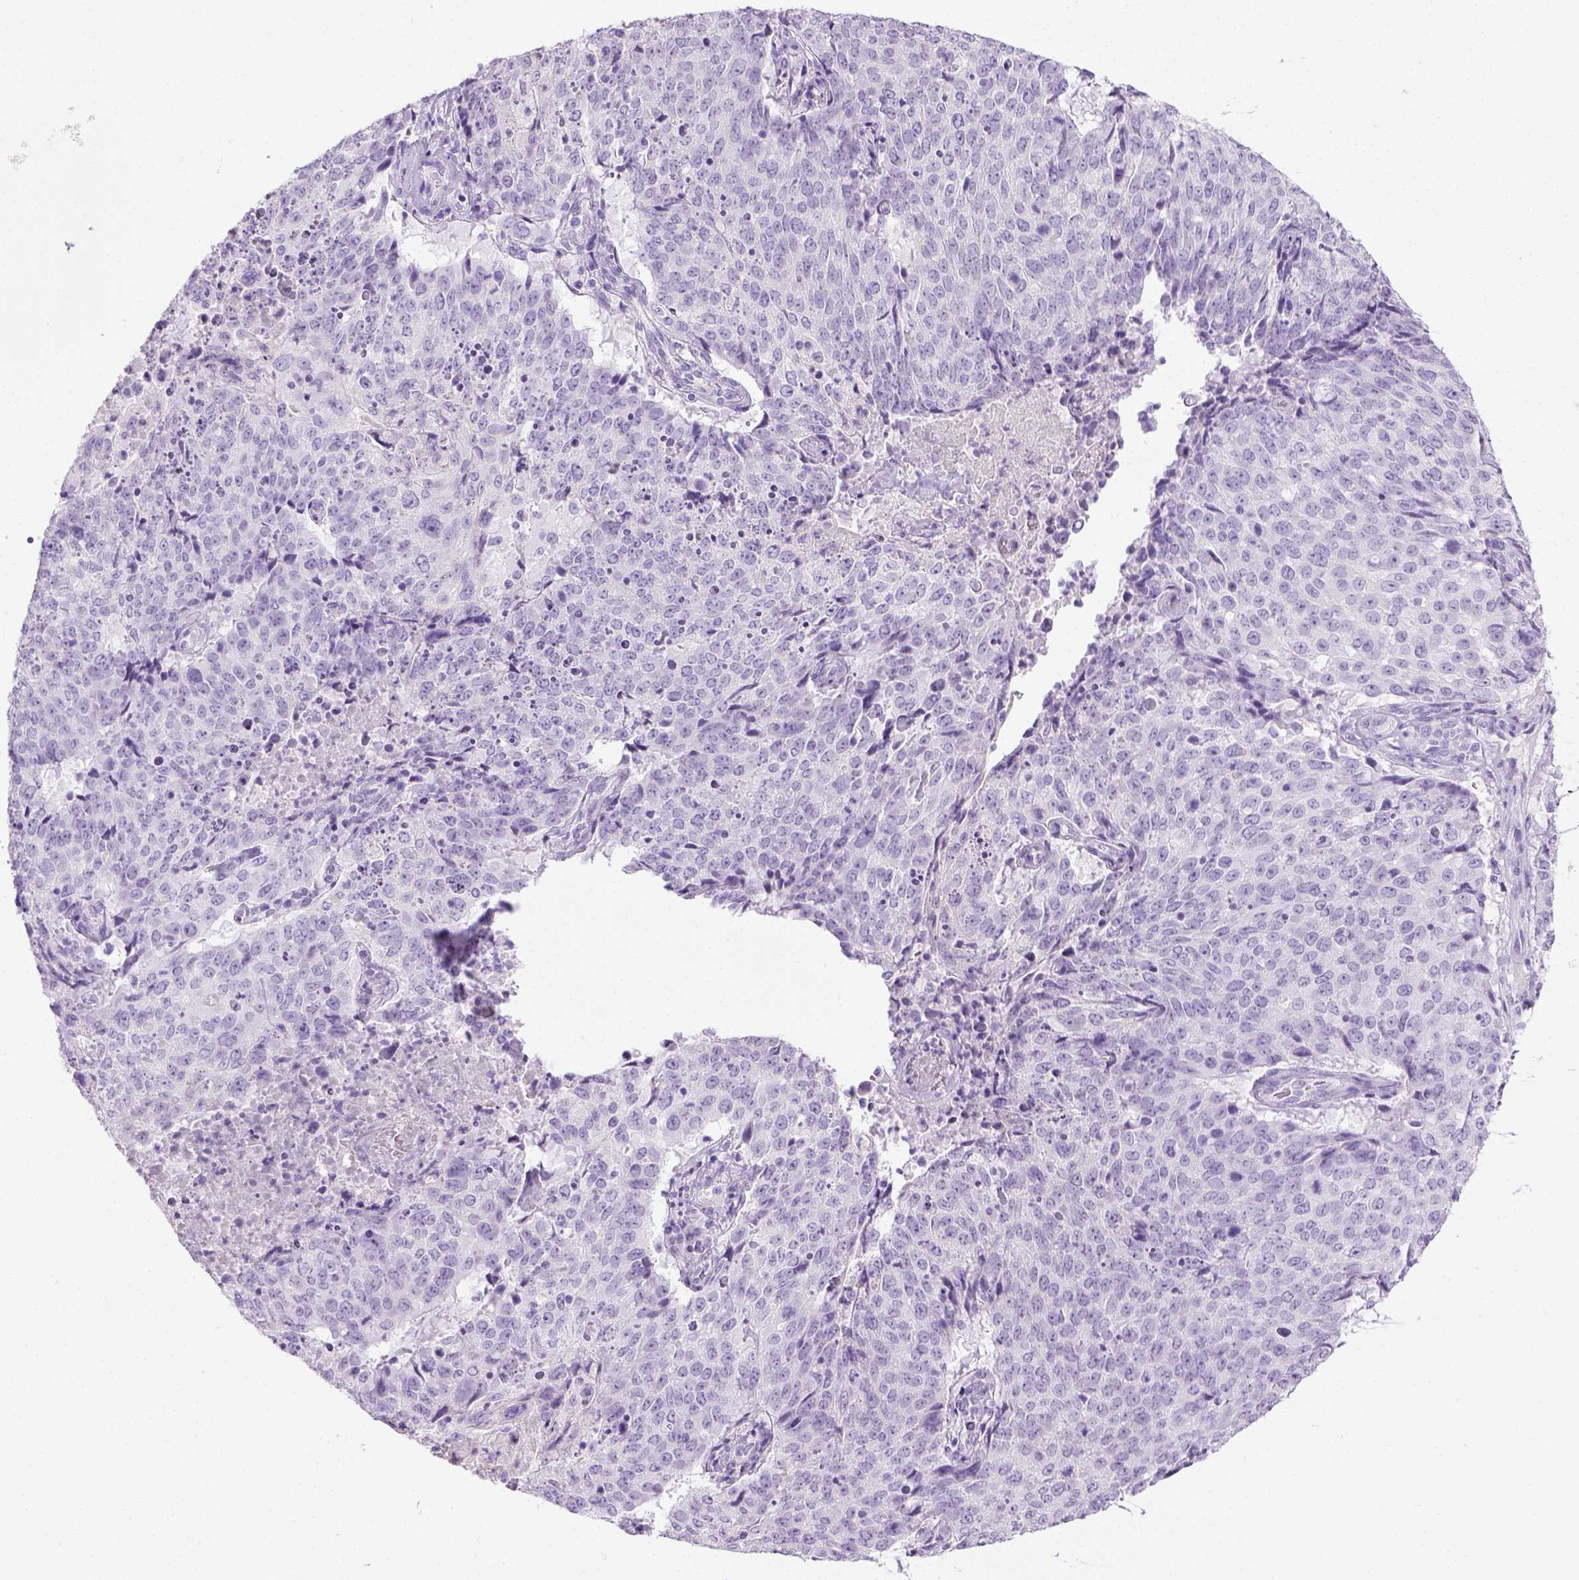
{"staining": {"intensity": "negative", "quantity": "none", "location": "none"}, "tissue": "lung cancer", "cell_type": "Tumor cells", "image_type": "cancer", "snomed": [{"axis": "morphology", "description": "Normal tissue, NOS"}, {"axis": "morphology", "description": "Squamous cell carcinoma, NOS"}, {"axis": "topography", "description": "Bronchus"}, {"axis": "topography", "description": "Lung"}], "caption": "IHC micrograph of neoplastic tissue: squamous cell carcinoma (lung) stained with DAB reveals no significant protein staining in tumor cells.", "gene": "LGSN", "patient": {"sex": "male", "age": 64}}